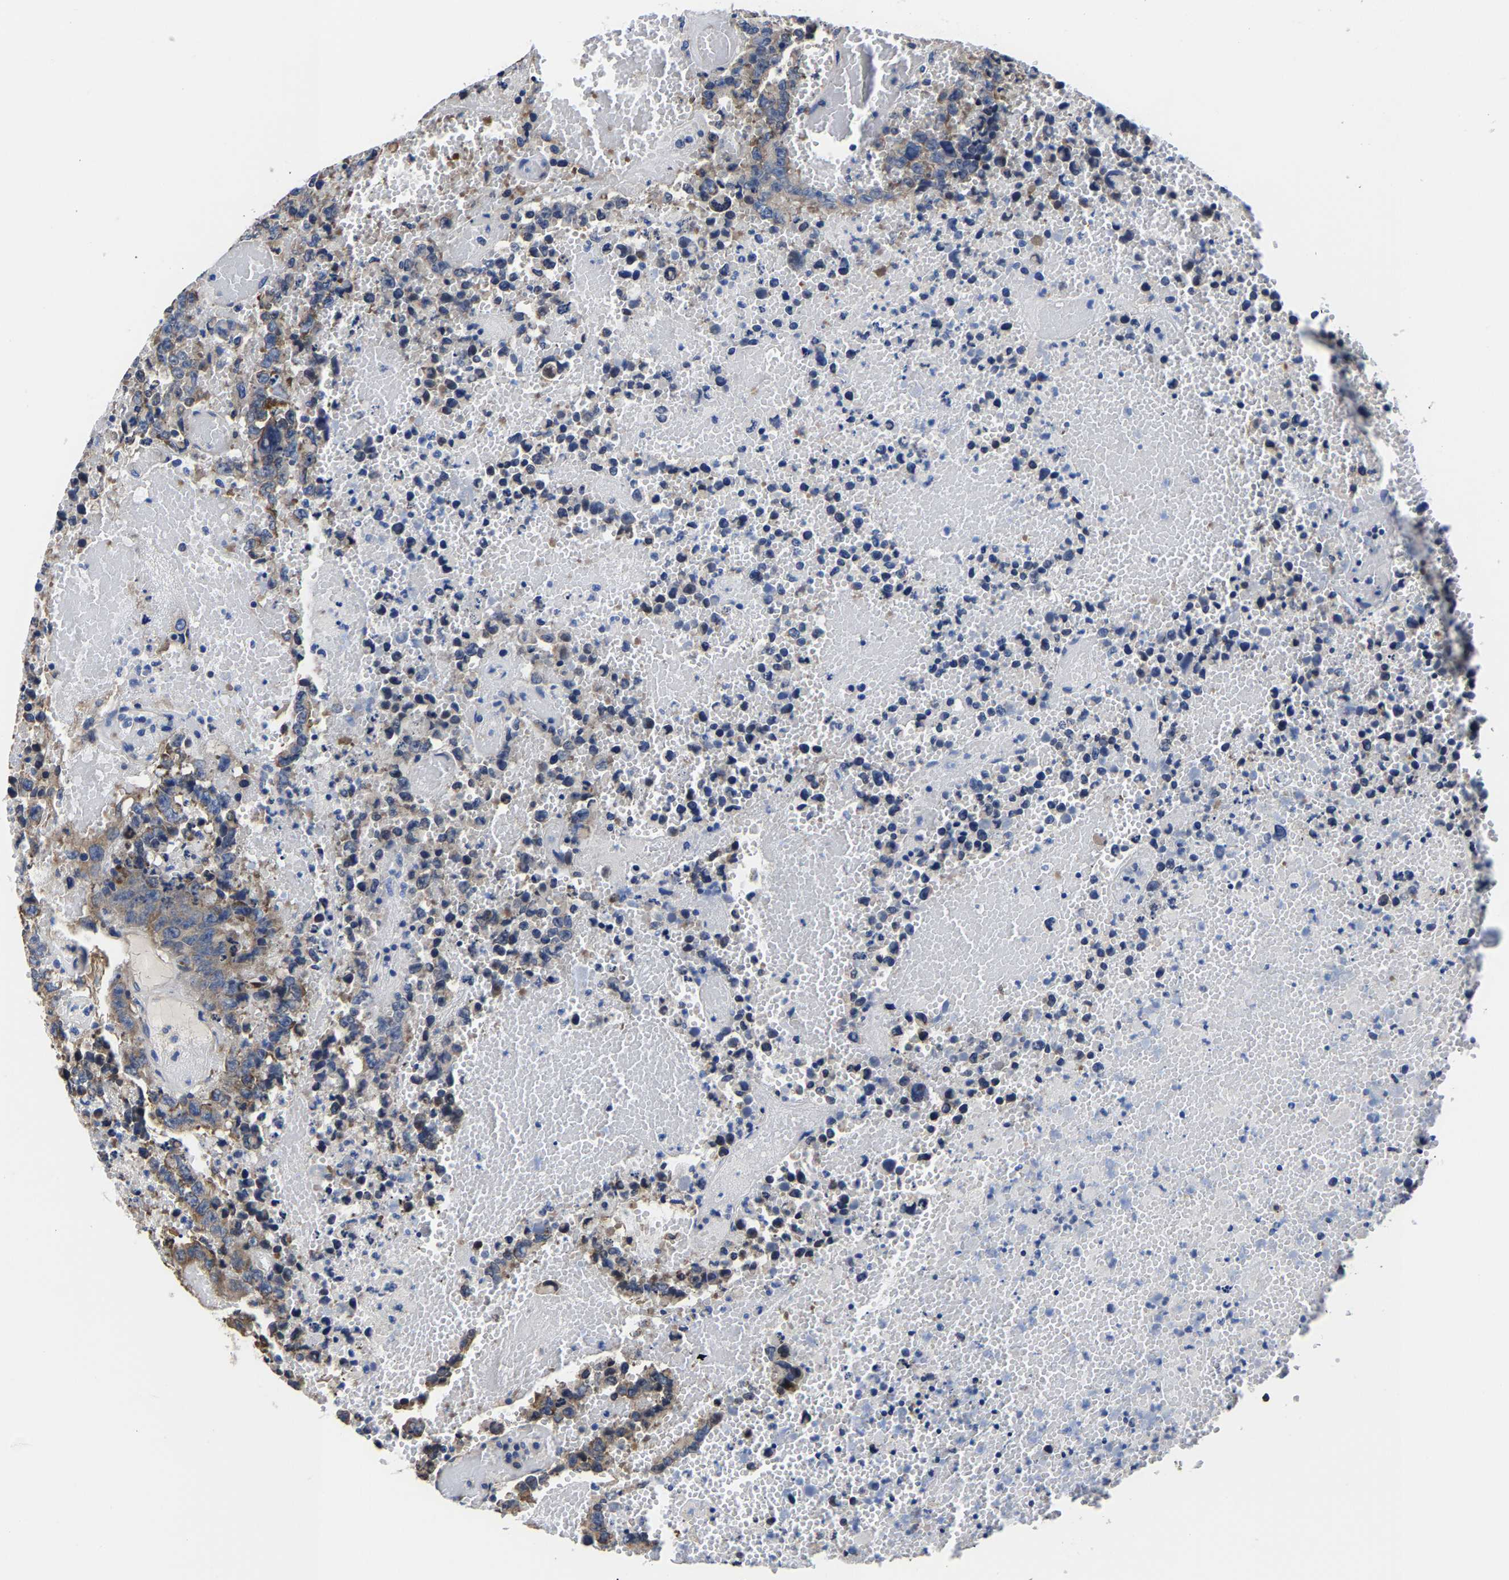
{"staining": {"intensity": "weak", "quantity": ">75%", "location": "cytoplasmic/membranous"}, "tissue": "testis cancer", "cell_type": "Tumor cells", "image_type": "cancer", "snomed": [{"axis": "morphology", "description": "Carcinoma, Embryonal, NOS"}, {"axis": "topography", "description": "Testis"}], "caption": "Immunohistochemical staining of testis cancer (embryonal carcinoma) displays low levels of weak cytoplasmic/membranous positivity in approximately >75% of tumor cells.", "gene": "SRPK2", "patient": {"sex": "male", "age": 25}}